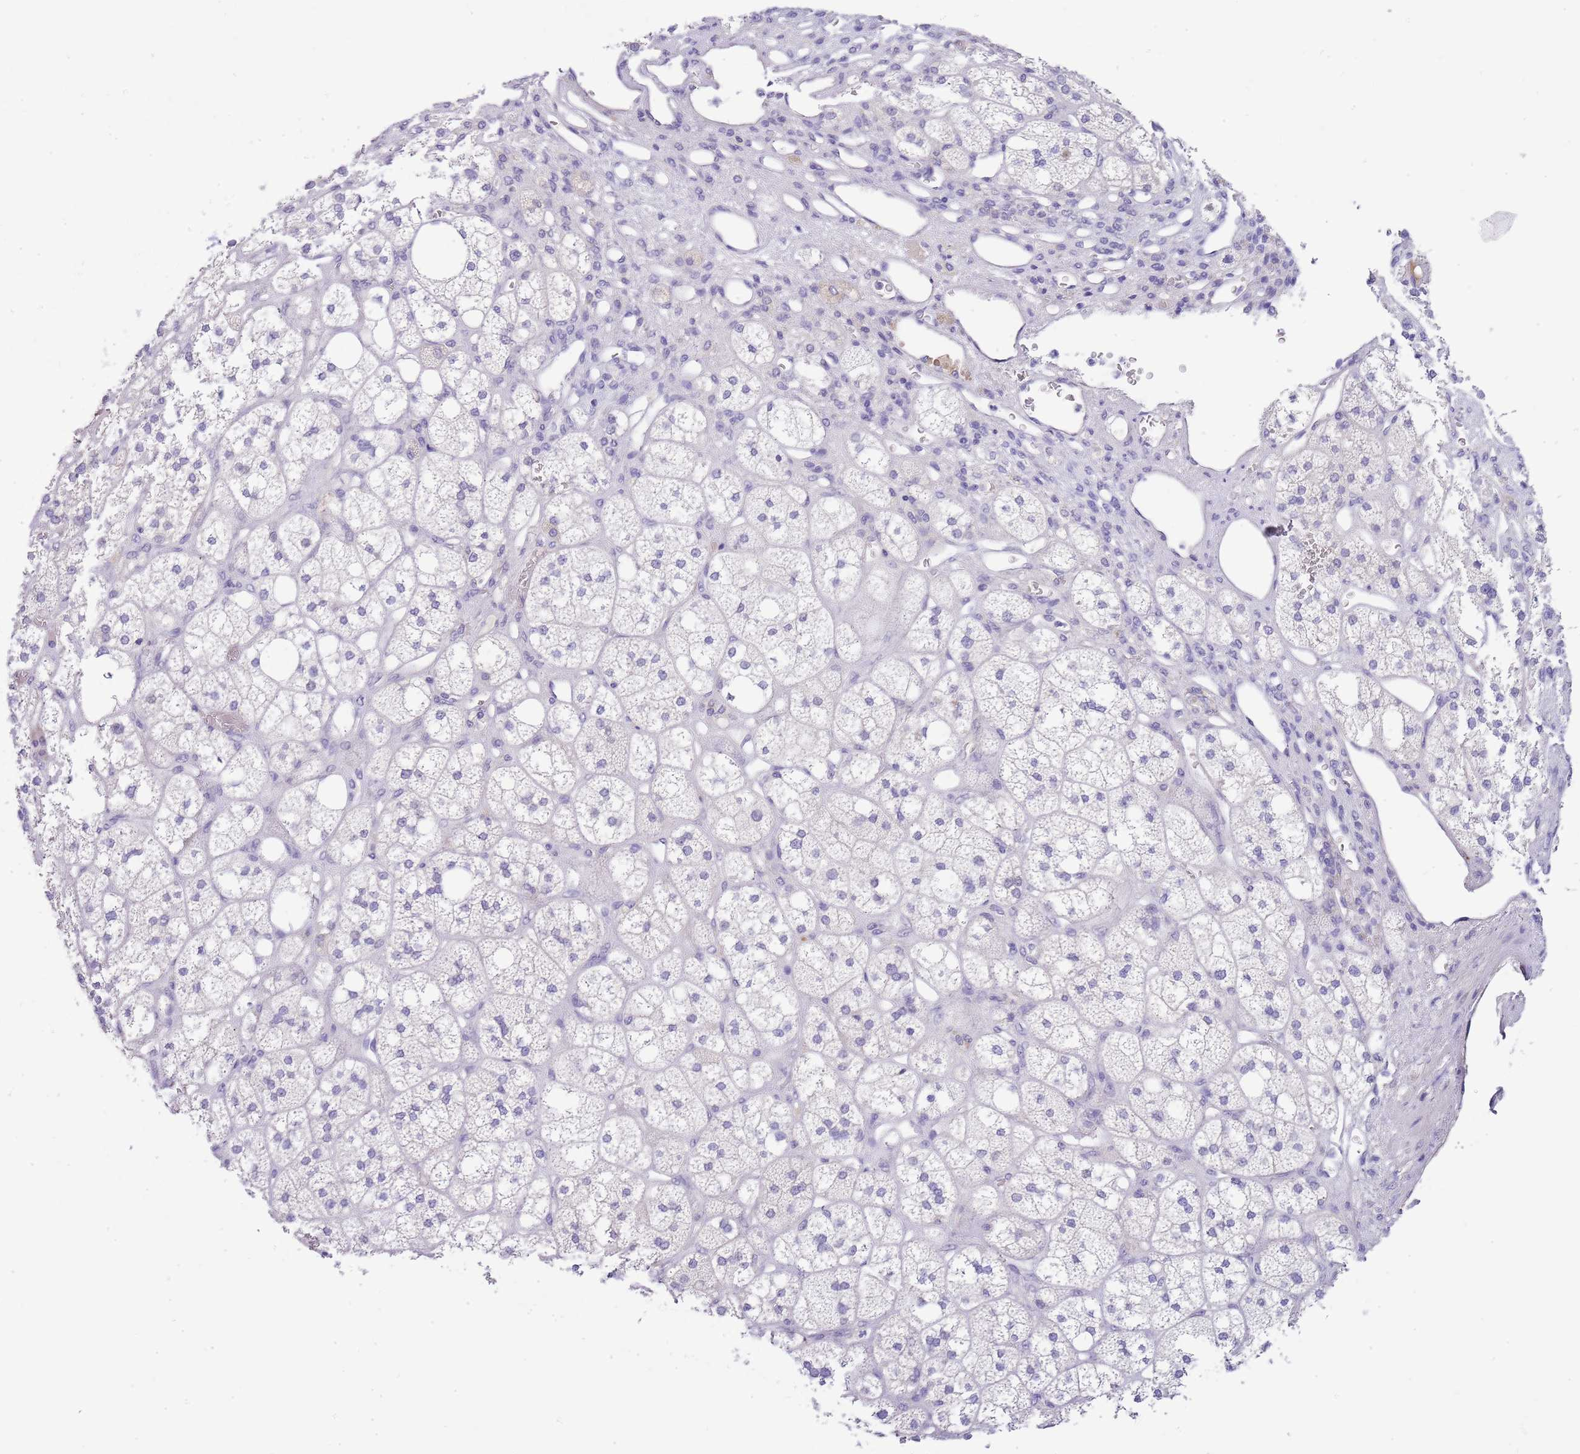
{"staining": {"intensity": "negative", "quantity": "none", "location": "none"}, "tissue": "adrenal gland", "cell_type": "Glandular cells", "image_type": "normal", "snomed": [{"axis": "morphology", "description": "Normal tissue, NOS"}, {"axis": "topography", "description": "Adrenal gland"}], "caption": "This photomicrograph is of normal adrenal gland stained with immunohistochemistry (IHC) to label a protein in brown with the nuclei are counter-stained blue. There is no staining in glandular cells. (DAB (3,3'-diaminobenzidine) IHC visualized using brightfield microscopy, high magnification).", "gene": "RFK", "patient": {"sex": "male", "age": 61}}